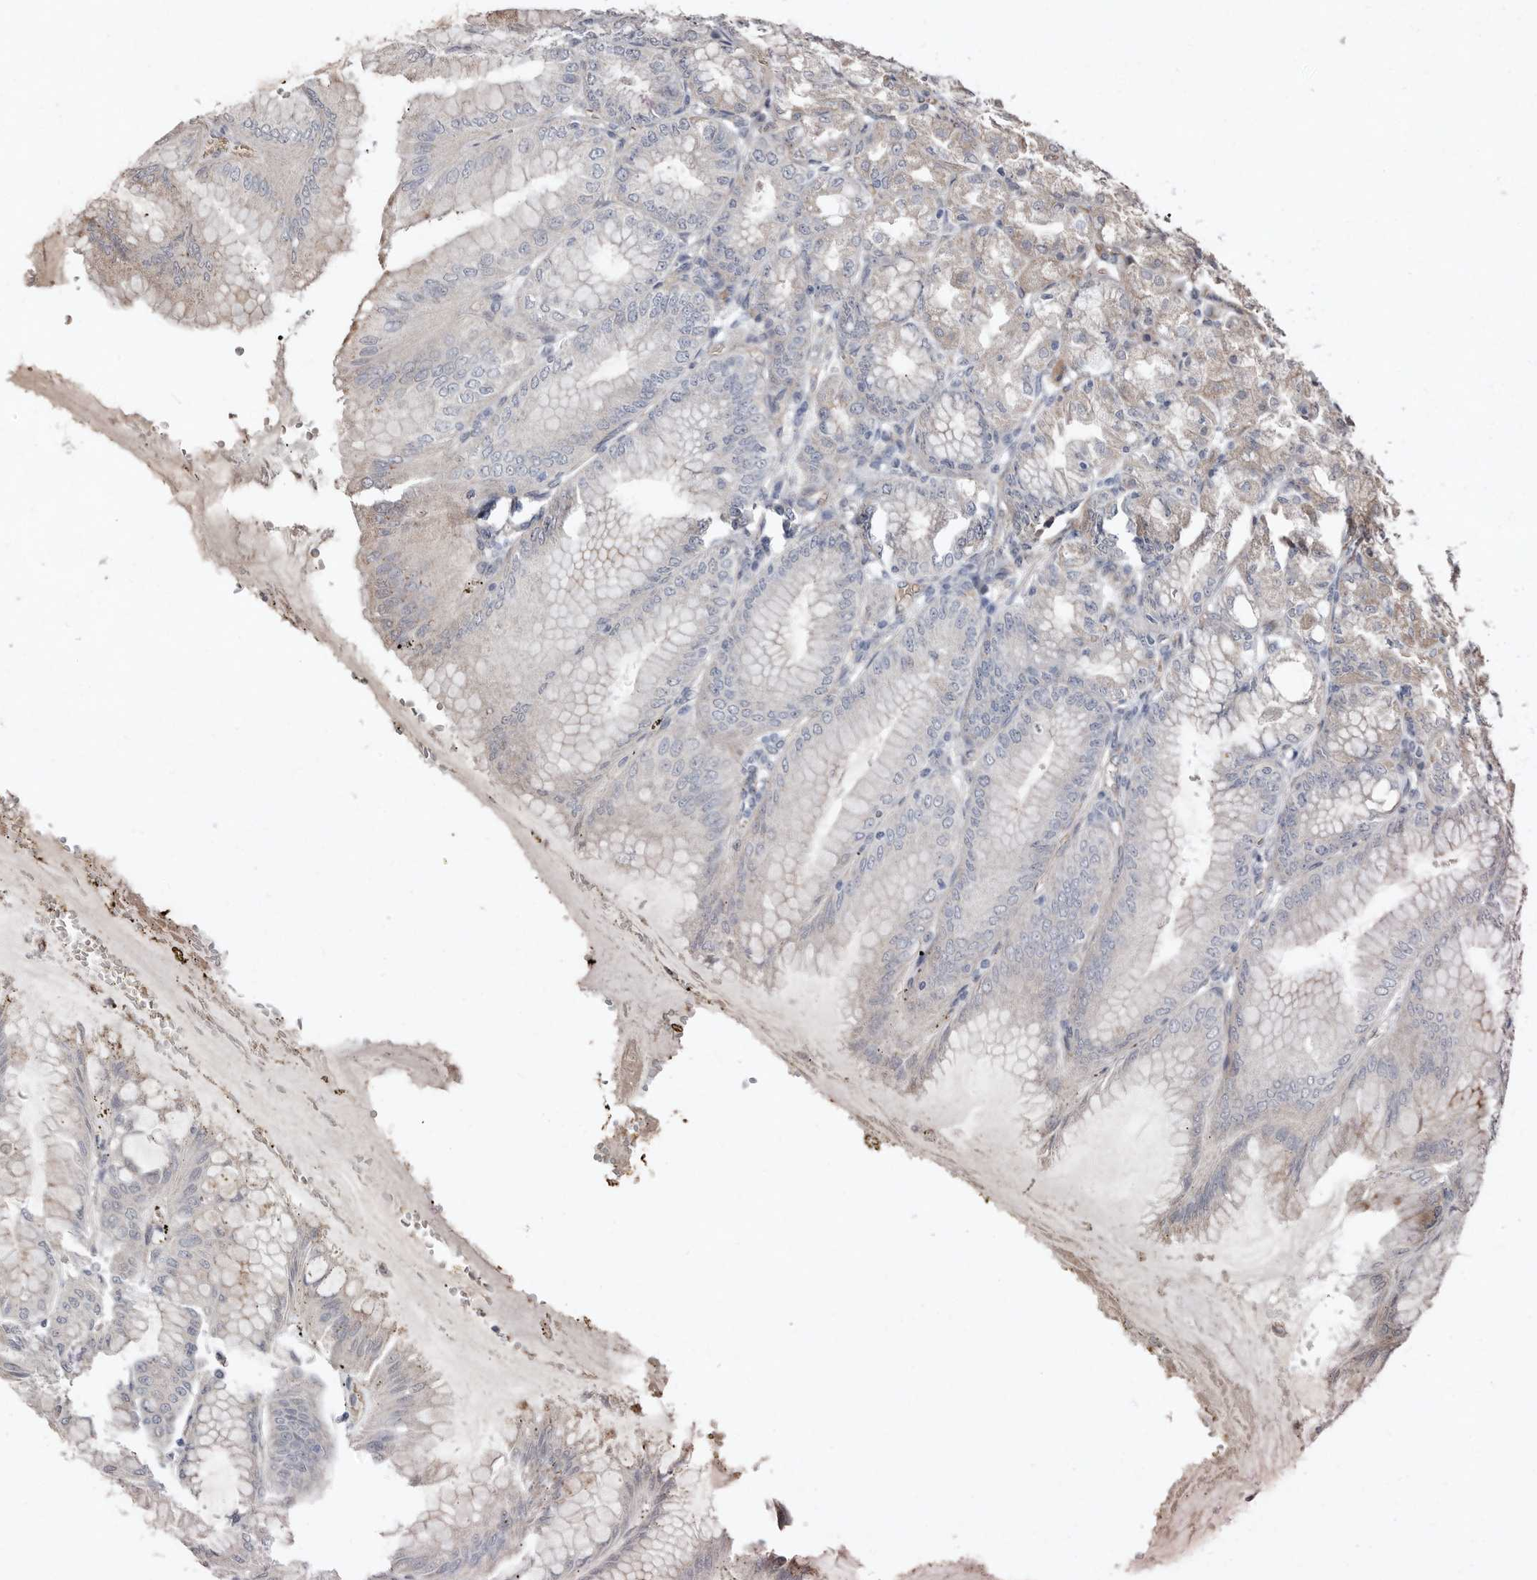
{"staining": {"intensity": "negative", "quantity": "none", "location": "none"}, "tissue": "stomach", "cell_type": "Glandular cells", "image_type": "normal", "snomed": [{"axis": "morphology", "description": "Normal tissue, NOS"}, {"axis": "topography", "description": "Stomach, lower"}], "caption": "An immunohistochemistry photomicrograph of normal stomach is shown. There is no staining in glandular cells of stomach. The staining is performed using DAB (3,3'-diaminobenzidine) brown chromogen with nuclei counter-stained in using hematoxylin.", "gene": "DIP2C", "patient": {"sex": "male", "age": 71}}